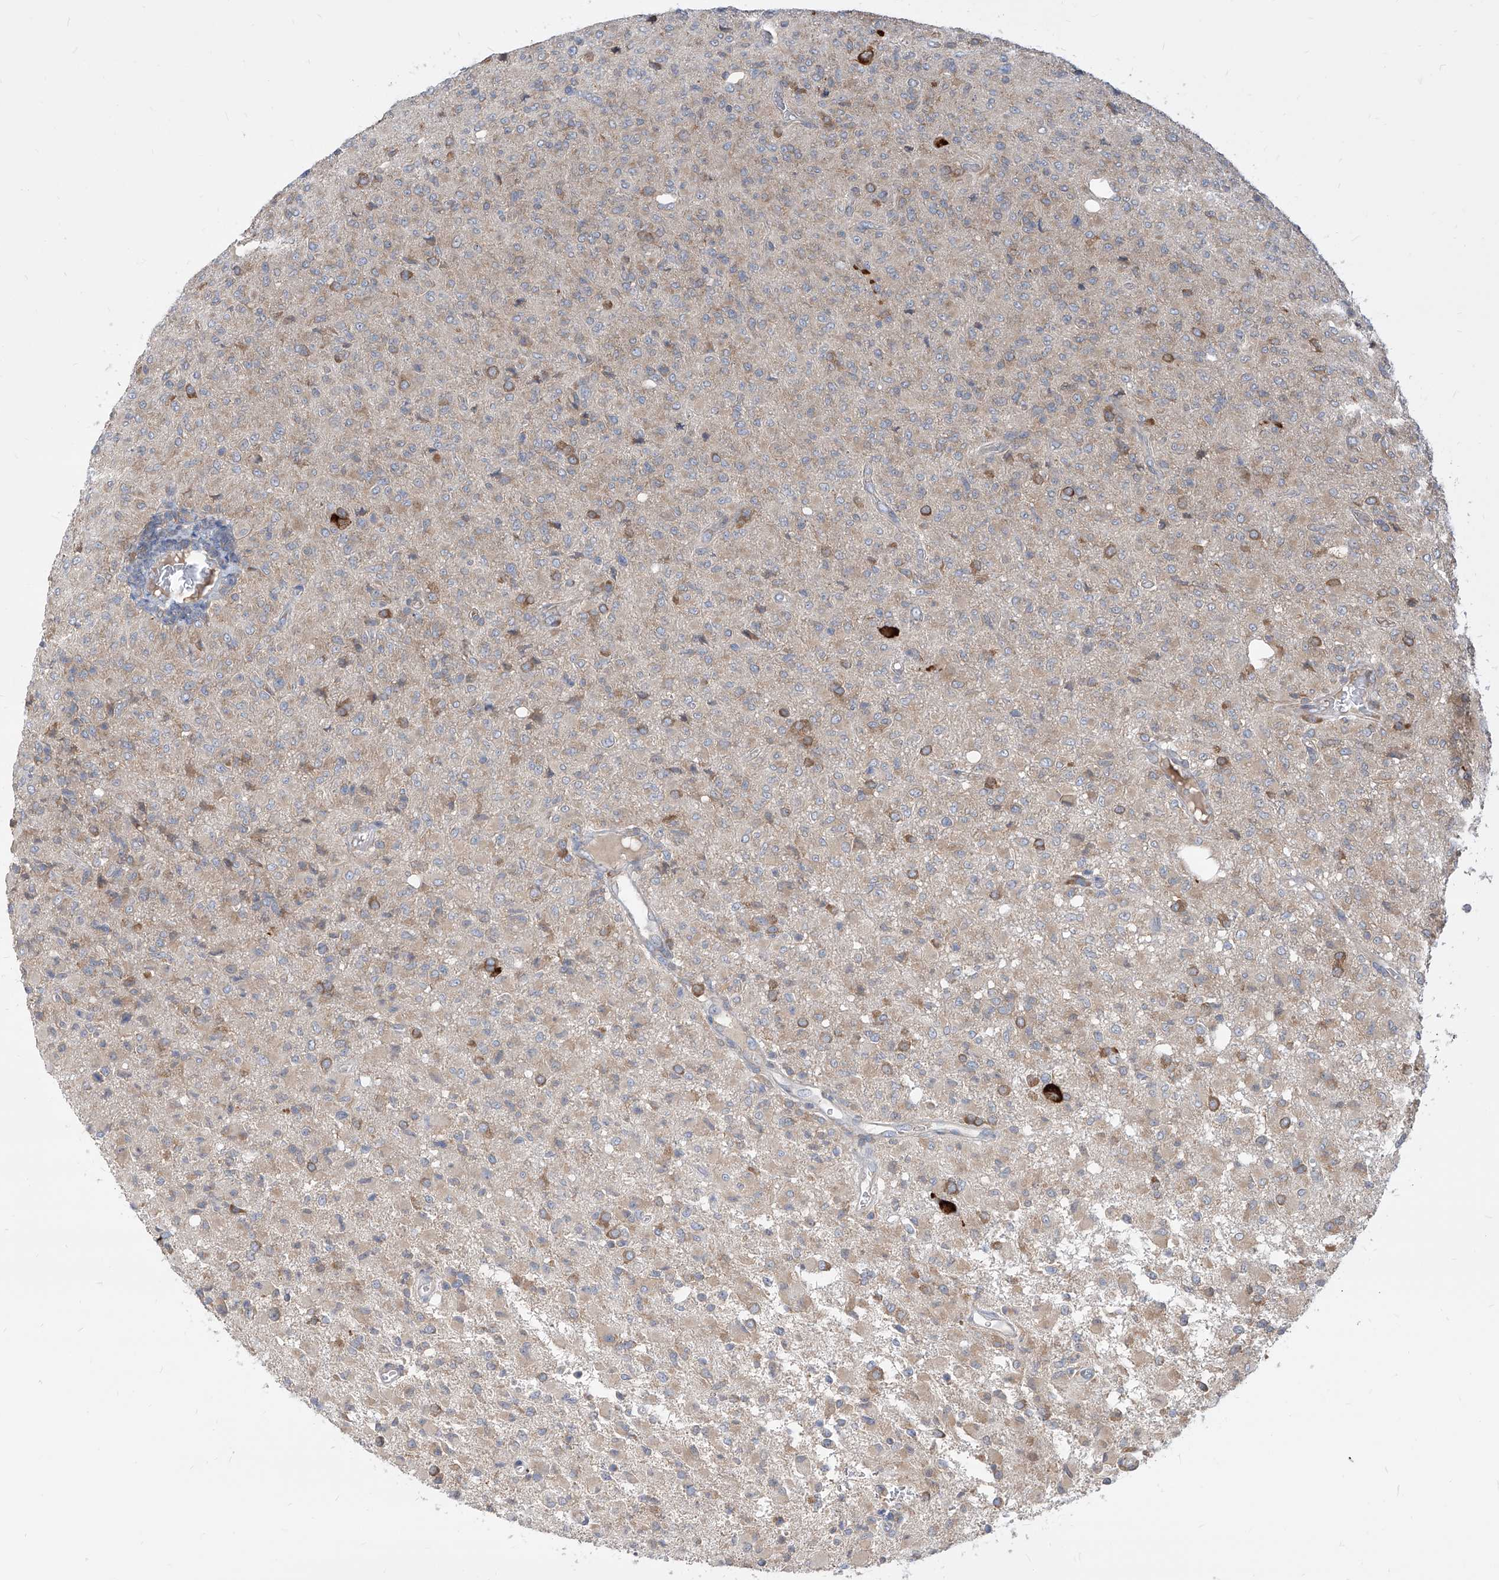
{"staining": {"intensity": "moderate", "quantity": "<25%", "location": "cytoplasmic/membranous"}, "tissue": "glioma", "cell_type": "Tumor cells", "image_type": "cancer", "snomed": [{"axis": "morphology", "description": "Glioma, malignant, High grade"}, {"axis": "topography", "description": "Brain"}], "caption": "This micrograph demonstrates IHC staining of glioma, with low moderate cytoplasmic/membranous positivity in approximately <25% of tumor cells.", "gene": "FAM83B", "patient": {"sex": "female", "age": 57}}